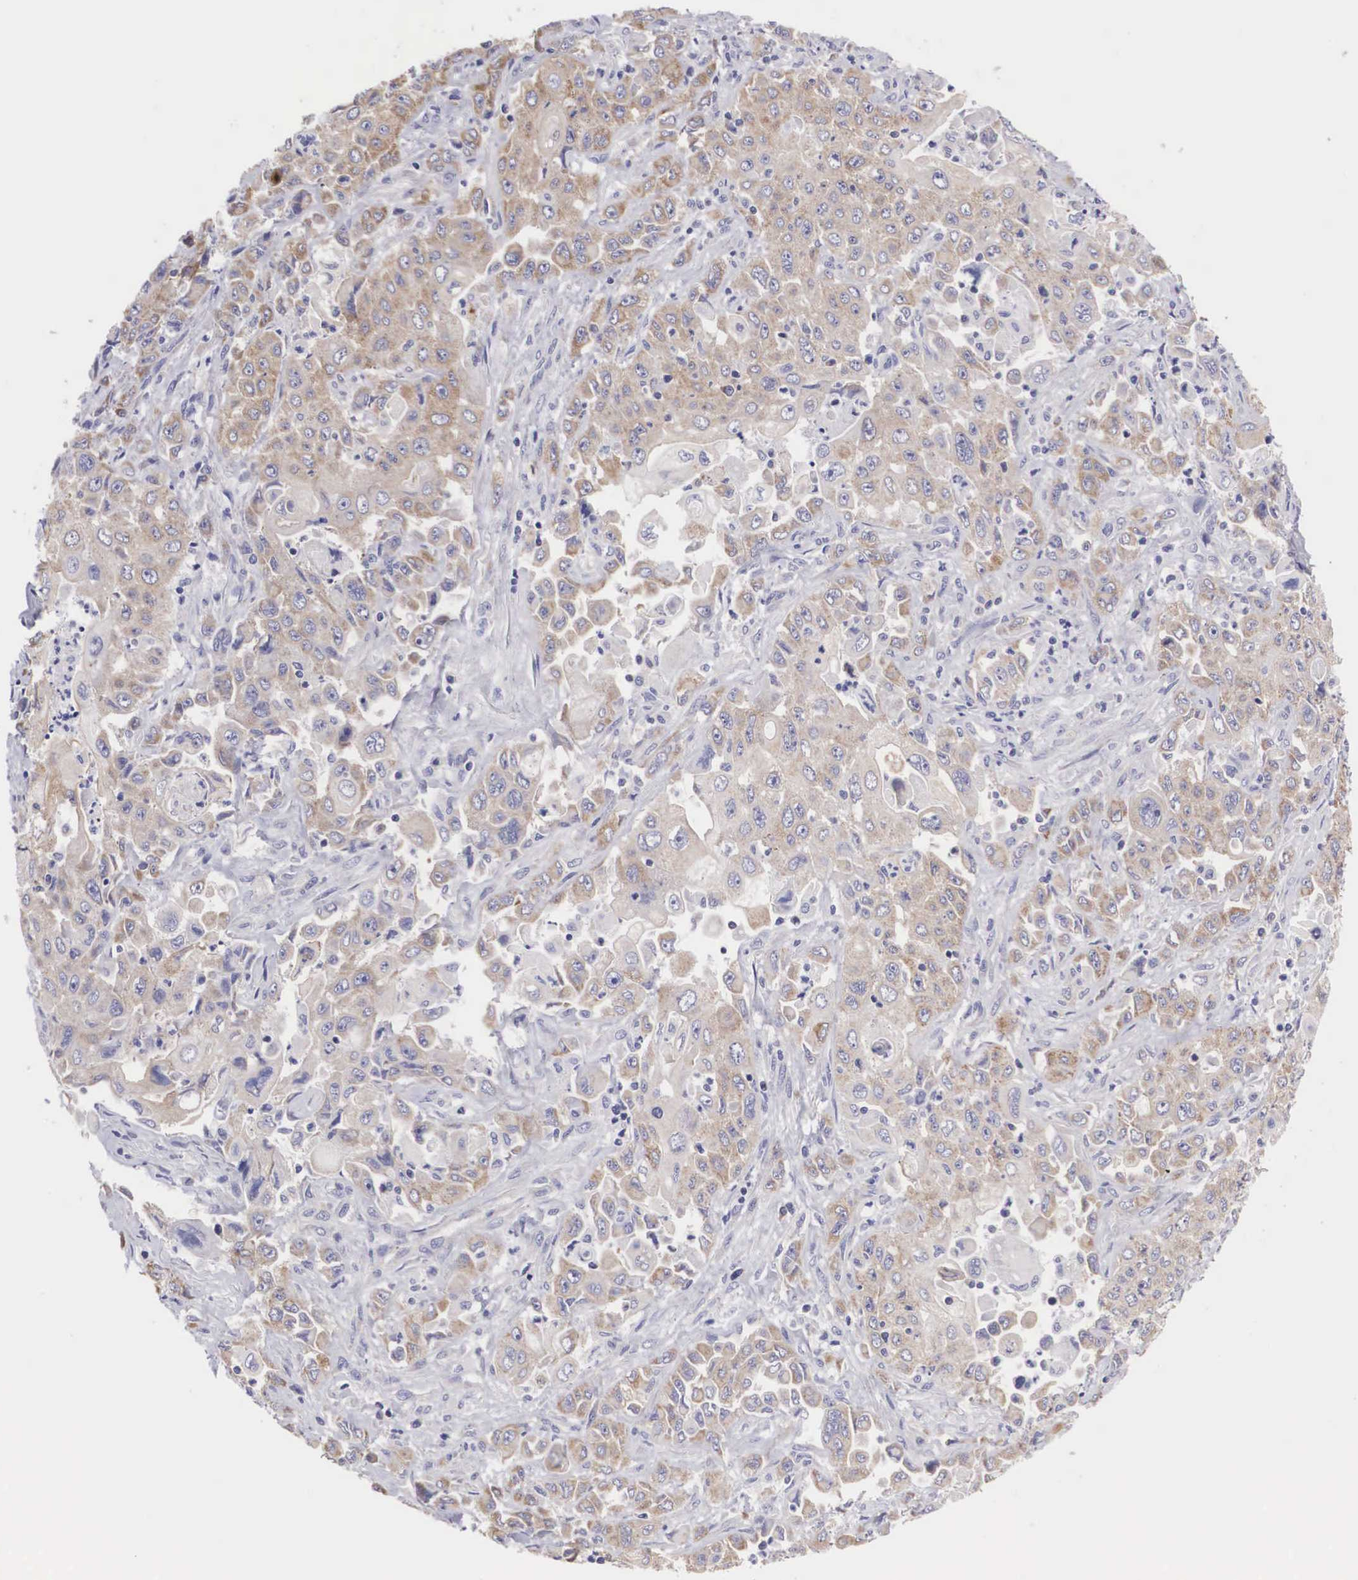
{"staining": {"intensity": "weak", "quantity": ">75%", "location": "cytoplasmic/membranous"}, "tissue": "pancreatic cancer", "cell_type": "Tumor cells", "image_type": "cancer", "snomed": [{"axis": "morphology", "description": "Adenocarcinoma, NOS"}, {"axis": "topography", "description": "Pancreas"}], "caption": "Immunohistochemistry (IHC) image of human pancreatic cancer stained for a protein (brown), which shows low levels of weak cytoplasmic/membranous positivity in approximately >75% of tumor cells.", "gene": "TXLNG", "patient": {"sex": "male", "age": 70}}